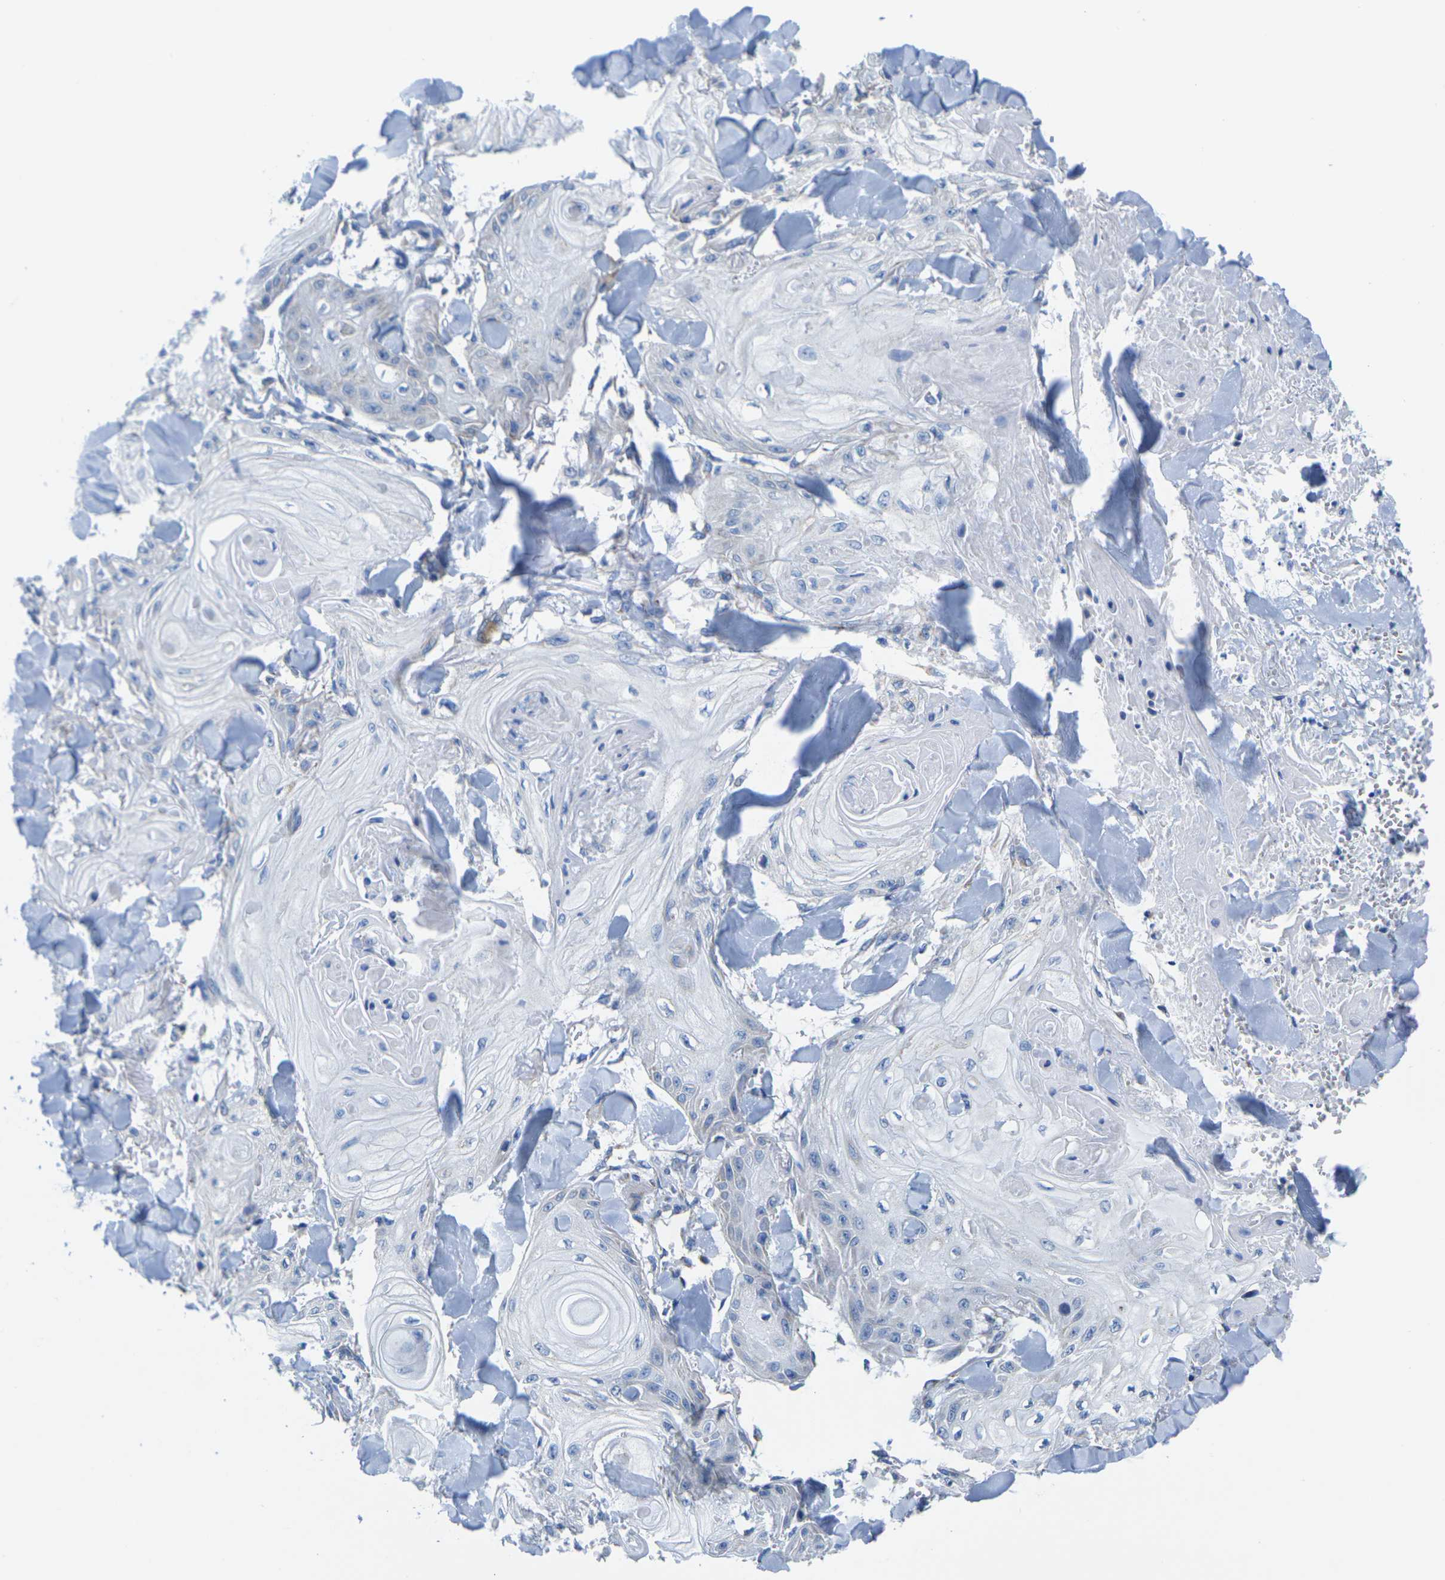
{"staining": {"intensity": "negative", "quantity": "none", "location": "none"}, "tissue": "skin cancer", "cell_type": "Tumor cells", "image_type": "cancer", "snomed": [{"axis": "morphology", "description": "Squamous cell carcinoma, NOS"}, {"axis": "topography", "description": "Skin"}], "caption": "Immunohistochemistry photomicrograph of skin squamous cell carcinoma stained for a protein (brown), which demonstrates no expression in tumor cells.", "gene": "TMEM204", "patient": {"sex": "male", "age": 74}}